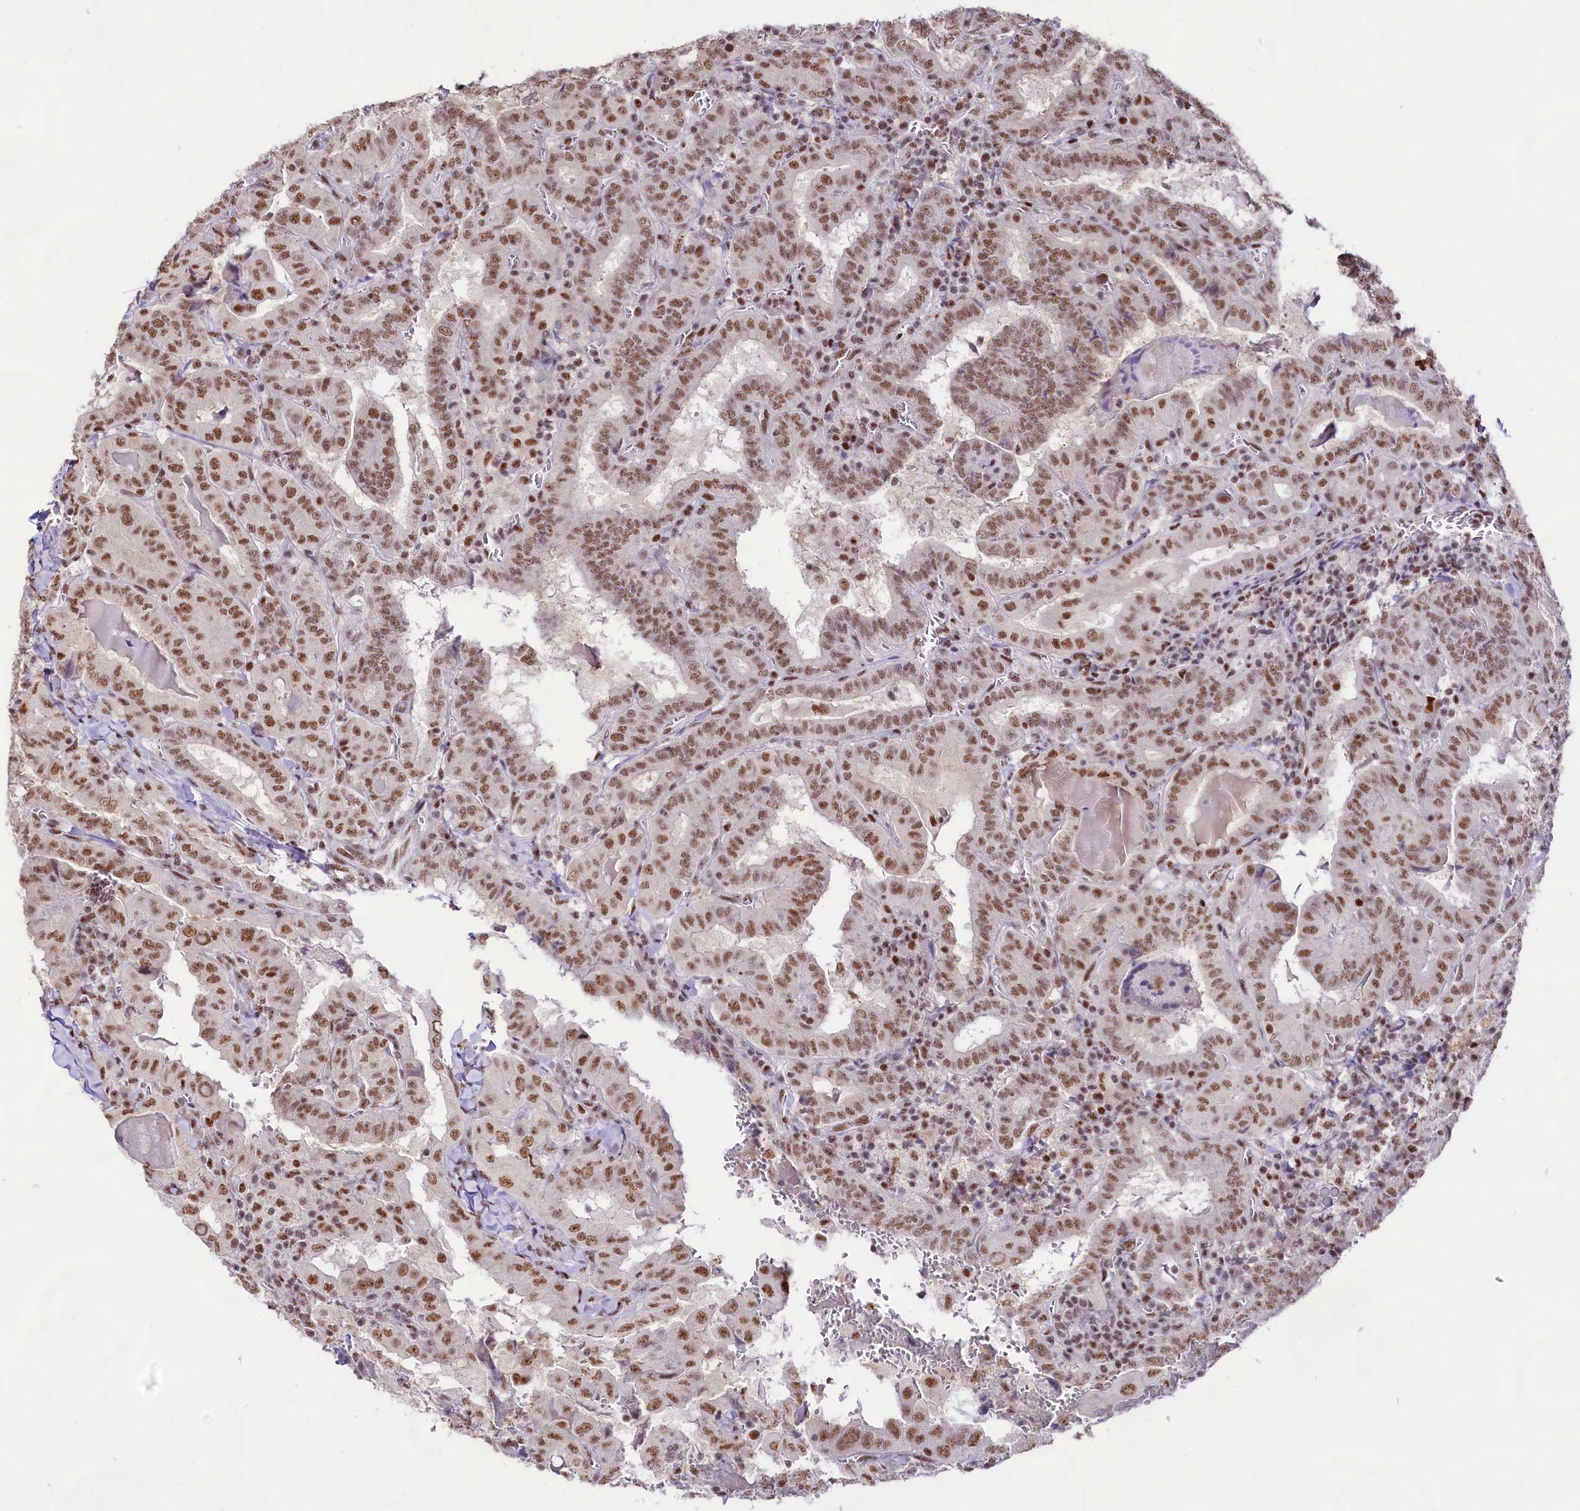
{"staining": {"intensity": "moderate", "quantity": ">75%", "location": "nuclear"}, "tissue": "thyroid cancer", "cell_type": "Tumor cells", "image_type": "cancer", "snomed": [{"axis": "morphology", "description": "Papillary adenocarcinoma, NOS"}, {"axis": "topography", "description": "Thyroid gland"}], "caption": "IHC staining of thyroid papillary adenocarcinoma, which displays medium levels of moderate nuclear positivity in about >75% of tumor cells indicating moderate nuclear protein expression. The staining was performed using DAB (brown) for protein detection and nuclei were counterstained in hematoxylin (blue).", "gene": "HIRA", "patient": {"sex": "female", "age": 72}}